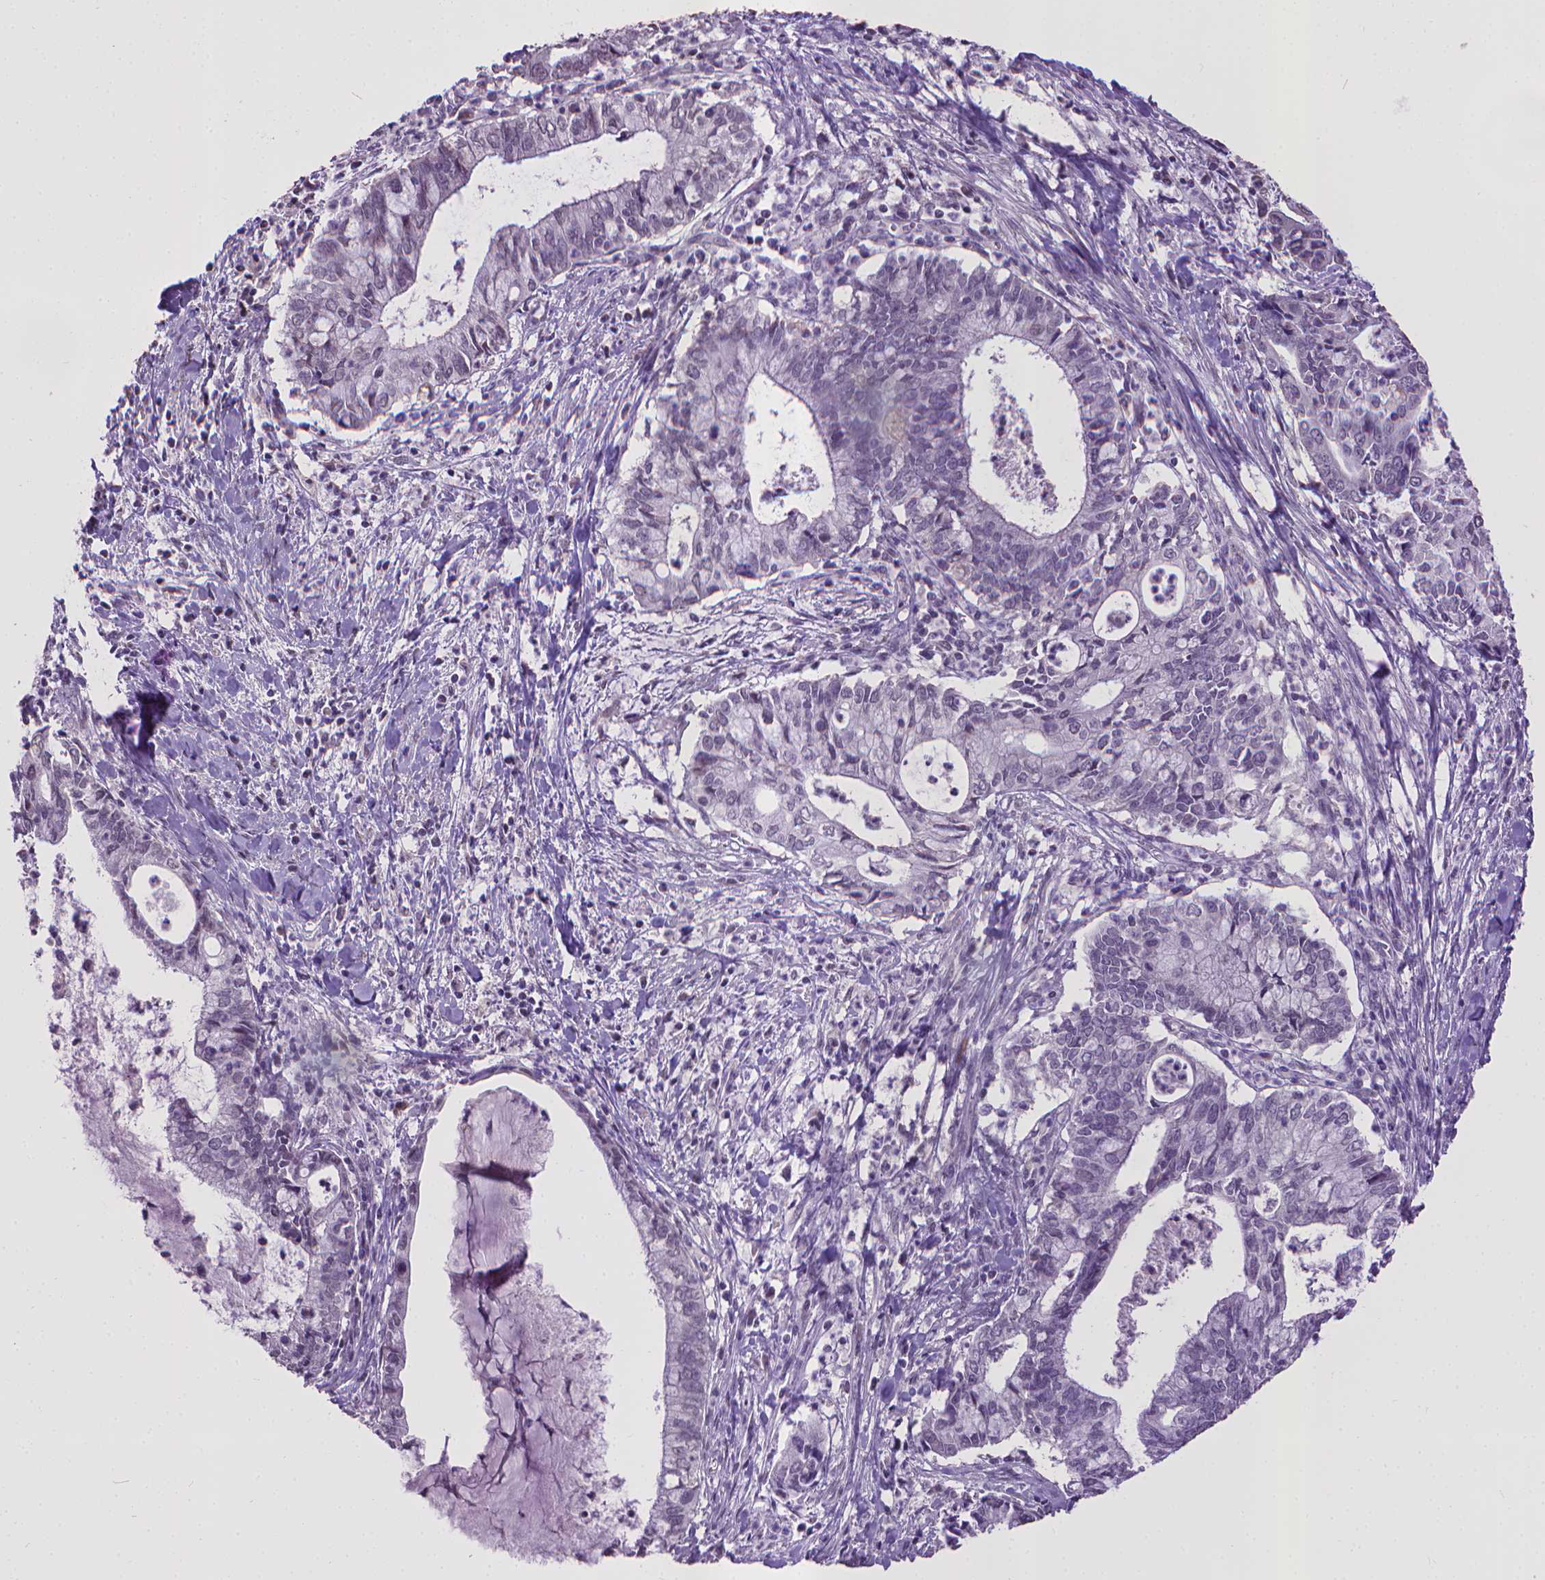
{"staining": {"intensity": "negative", "quantity": "none", "location": "none"}, "tissue": "cervical cancer", "cell_type": "Tumor cells", "image_type": "cancer", "snomed": [{"axis": "morphology", "description": "Adenocarcinoma, NOS"}, {"axis": "topography", "description": "Cervix"}], "caption": "DAB immunohistochemical staining of cervical adenocarcinoma displays no significant staining in tumor cells. (DAB IHC, high magnification).", "gene": "KMO", "patient": {"sex": "female", "age": 42}}